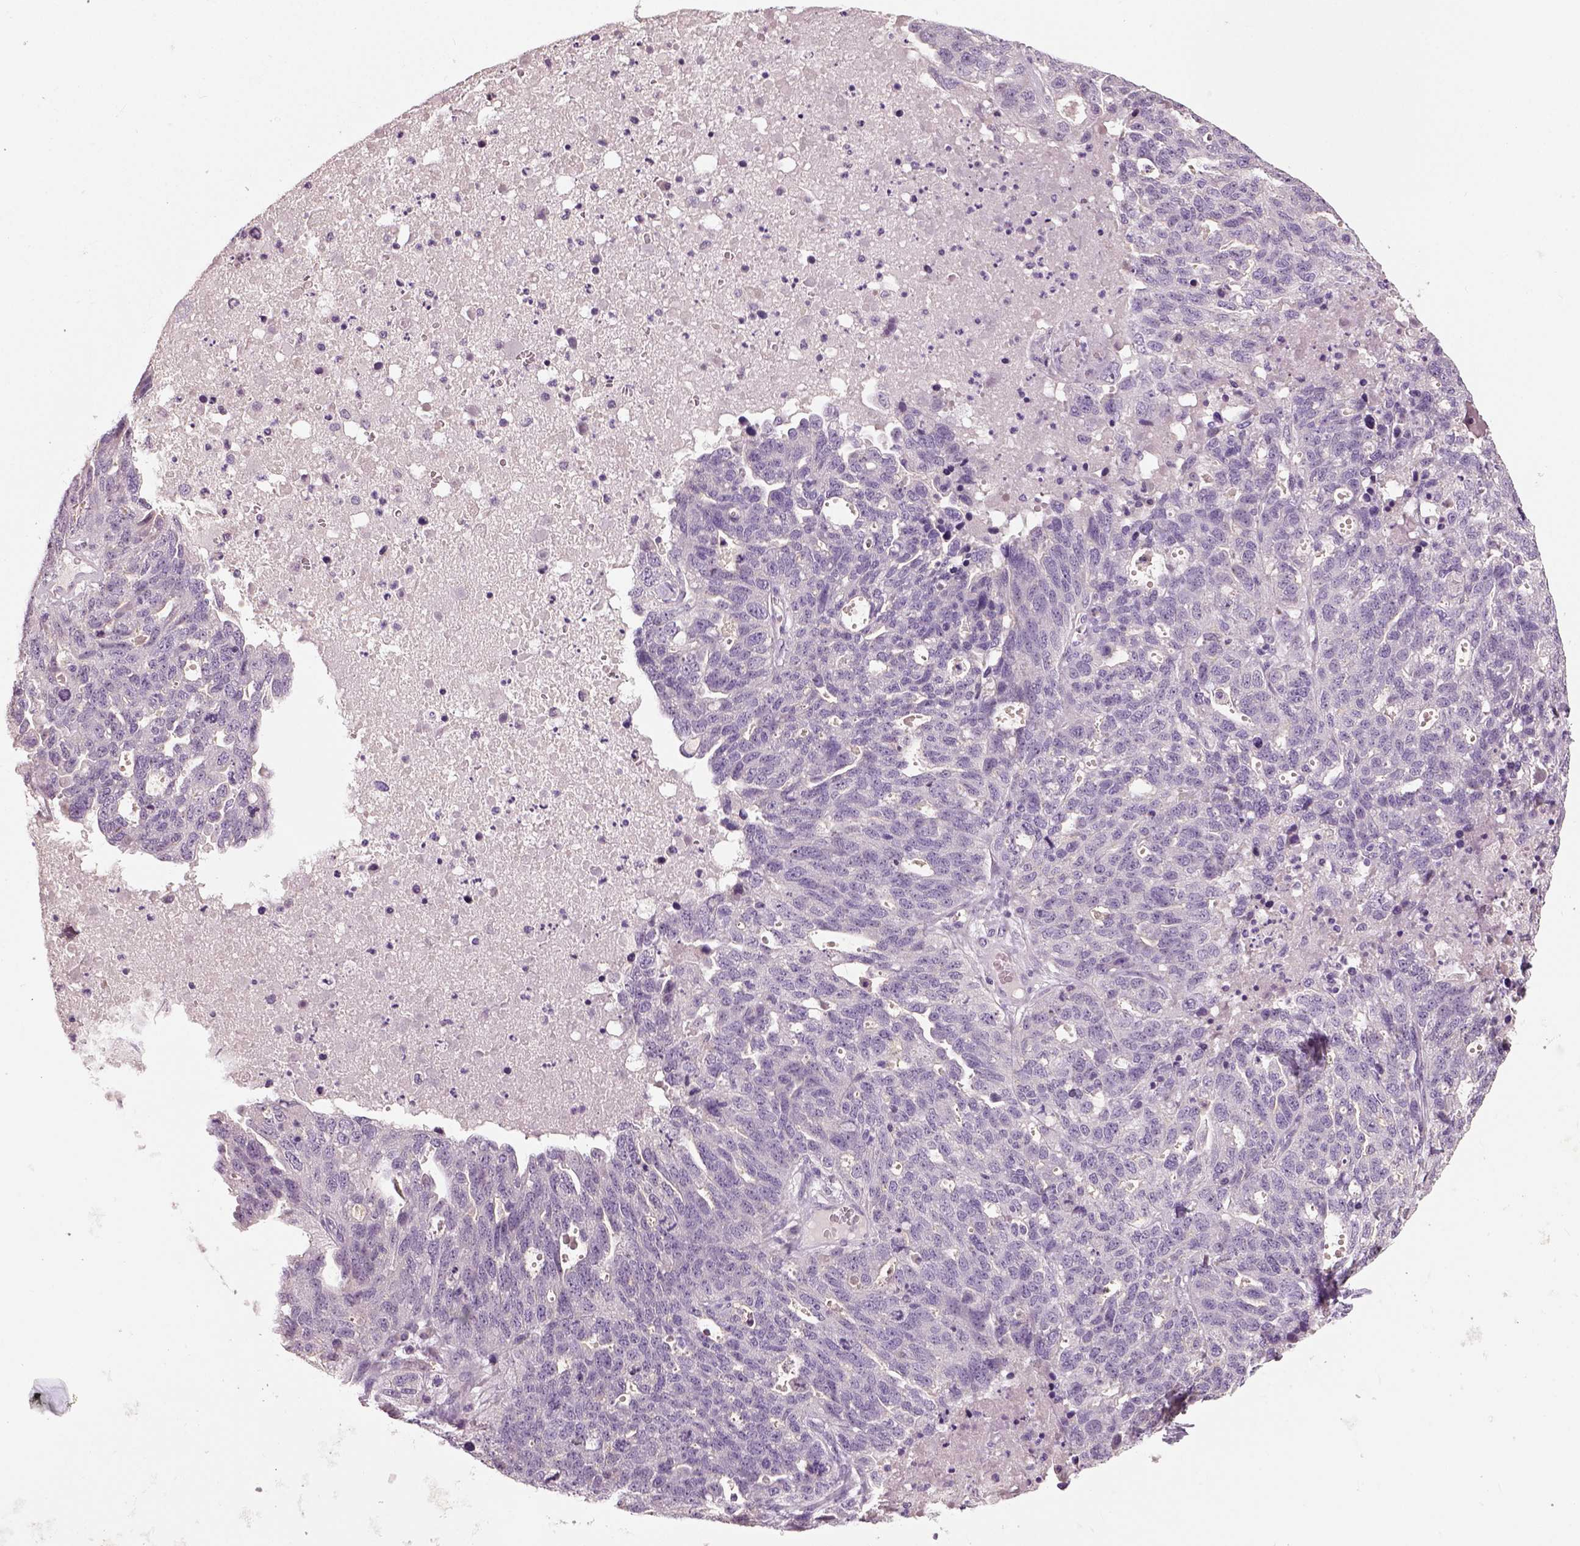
{"staining": {"intensity": "negative", "quantity": "none", "location": "none"}, "tissue": "ovarian cancer", "cell_type": "Tumor cells", "image_type": "cancer", "snomed": [{"axis": "morphology", "description": "Cystadenocarcinoma, serous, NOS"}, {"axis": "topography", "description": "Ovary"}], "caption": "Serous cystadenocarcinoma (ovarian) was stained to show a protein in brown. There is no significant expression in tumor cells. Brightfield microscopy of immunohistochemistry (IHC) stained with DAB (3,3'-diaminobenzidine) (brown) and hematoxylin (blue), captured at high magnification.", "gene": "NECAB1", "patient": {"sex": "female", "age": 71}}